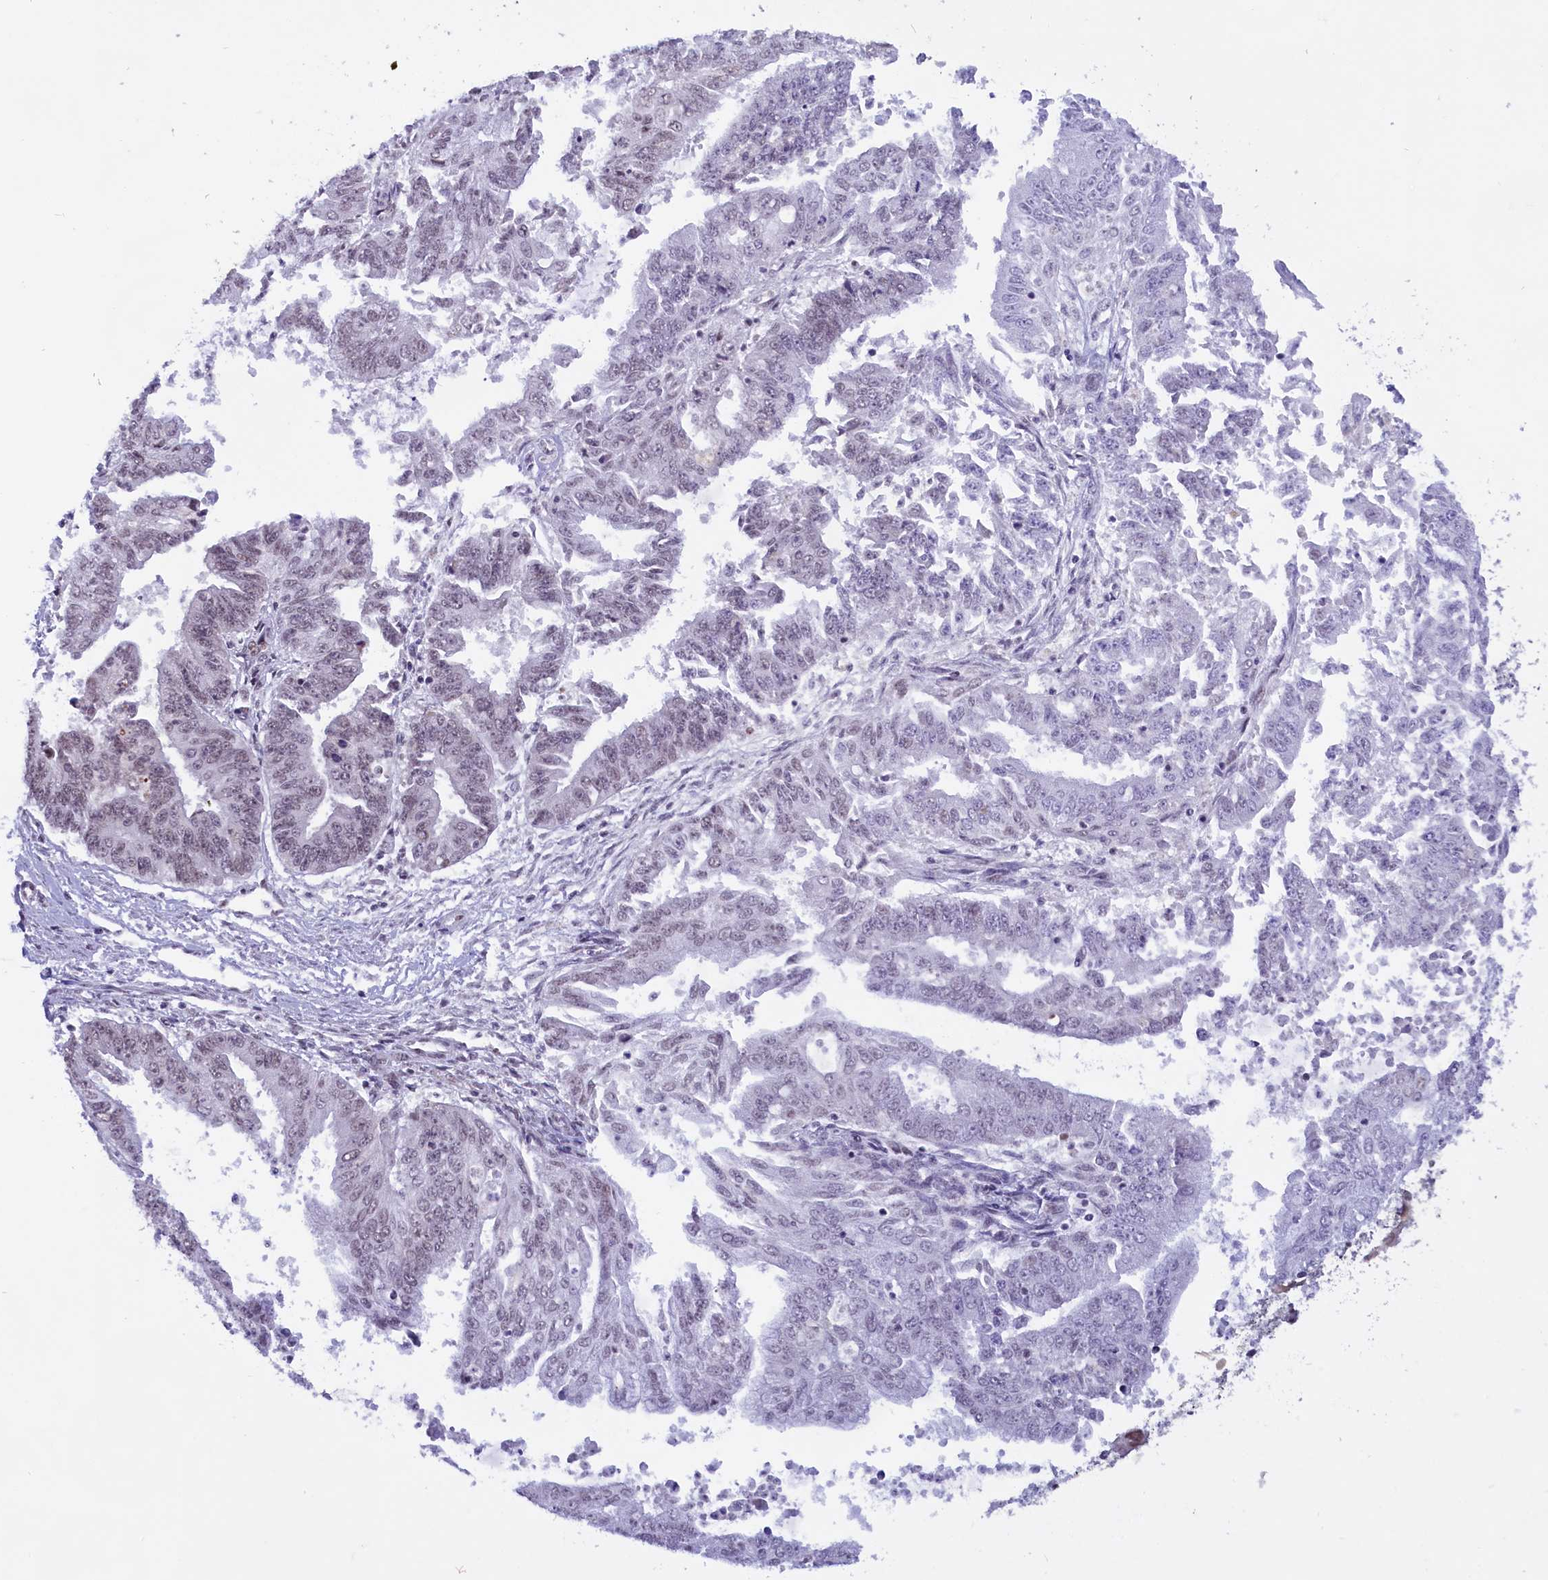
{"staining": {"intensity": "weak", "quantity": "25%-75%", "location": "nuclear"}, "tissue": "endometrial cancer", "cell_type": "Tumor cells", "image_type": "cancer", "snomed": [{"axis": "morphology", "description": "Adenocarcinoma, NOS"}, {"axis": "topography", "description": "Endometrium"}], "caption": "Protein analysis of endometrial adenocarcinoma tissue shows weak nuclear expression in about 25%-75% of tumor cells.", "gene": "CDYL2", "patient": {"sex": "female", "age": 73}}